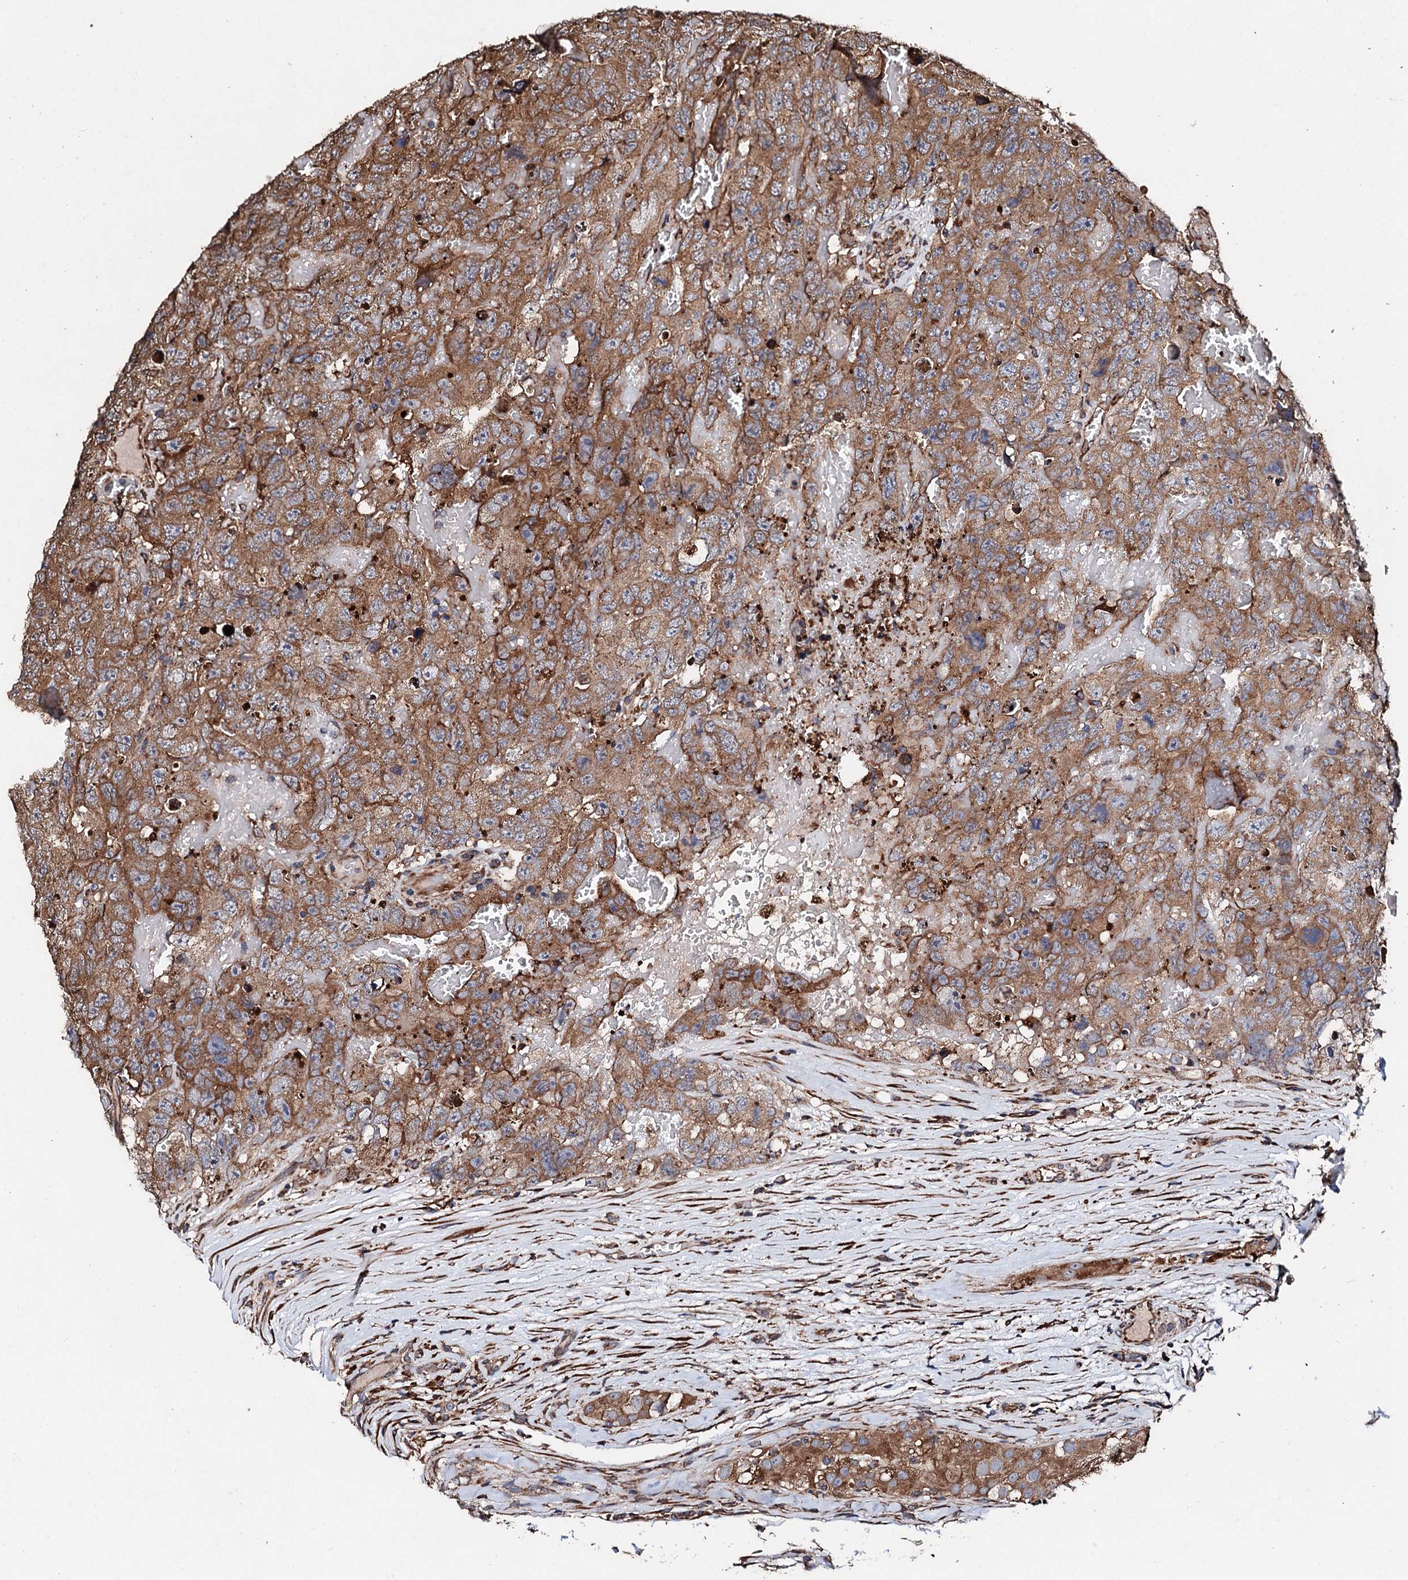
{"staining": {"intensity": "moderate", "quantity": ">75%", "location": "cytoplasmic/membranous"}, "tissue": "testis cancer", "cell_type": "Tumor cells", "image_type": "cancer", "snomed": [{"axis": "morphology", "description": "Carcinoma, Embryonal, NOS"}, {"axis": "topography", "description": "Testis"}], "caption": "Approximately >75% of tumor cells in testis embryonal carcinoma exhibit moderate cytoplasmic/membranous protein expression as visualized by brown immunohistochemical staining.", "gene": "CKAP5", "patient": {"sex": "male", "age": 45}}